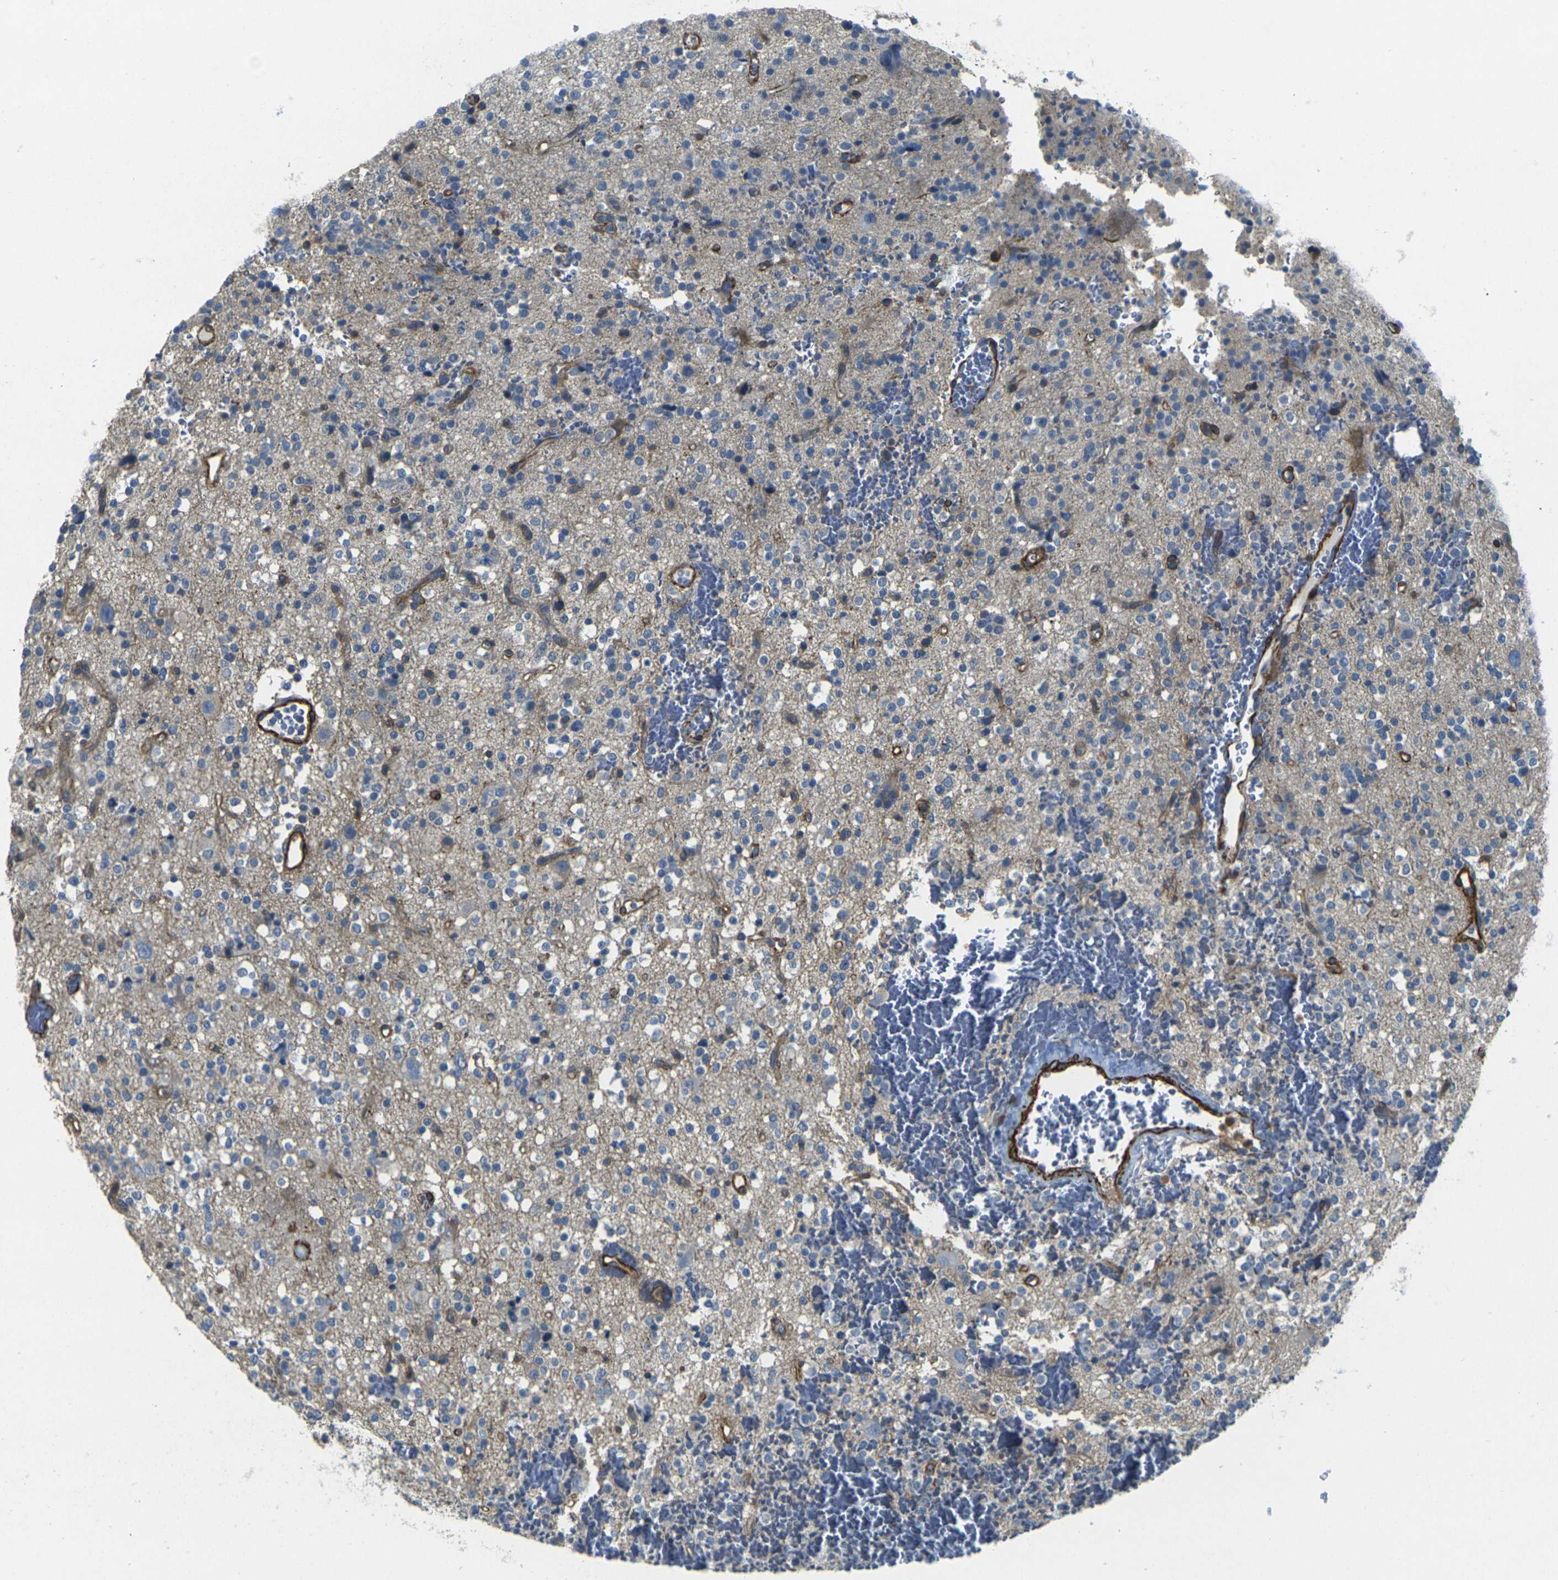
{"staining": {"intensity": "negative", "quantity": "none", "location": "none"}, "tissue": "glioma", "cell_type": "Tumor cells", "image_type": "cancer", "snomed": [{"axis": "morphology", "description": "Glioma, malignant, High grade"}, {"axis": "topography", "description": "Brain"}], "caption": "DAB (3,3'-diaminobenzidine) immunohistochemical staining of human glioma displays no significant expression in tumor cells. (DAB immunohistochemistry (IHC) with hematoxylin counter stain).", "gene": "EPHA7", "patient": {"sex": "male", "age": 47}}